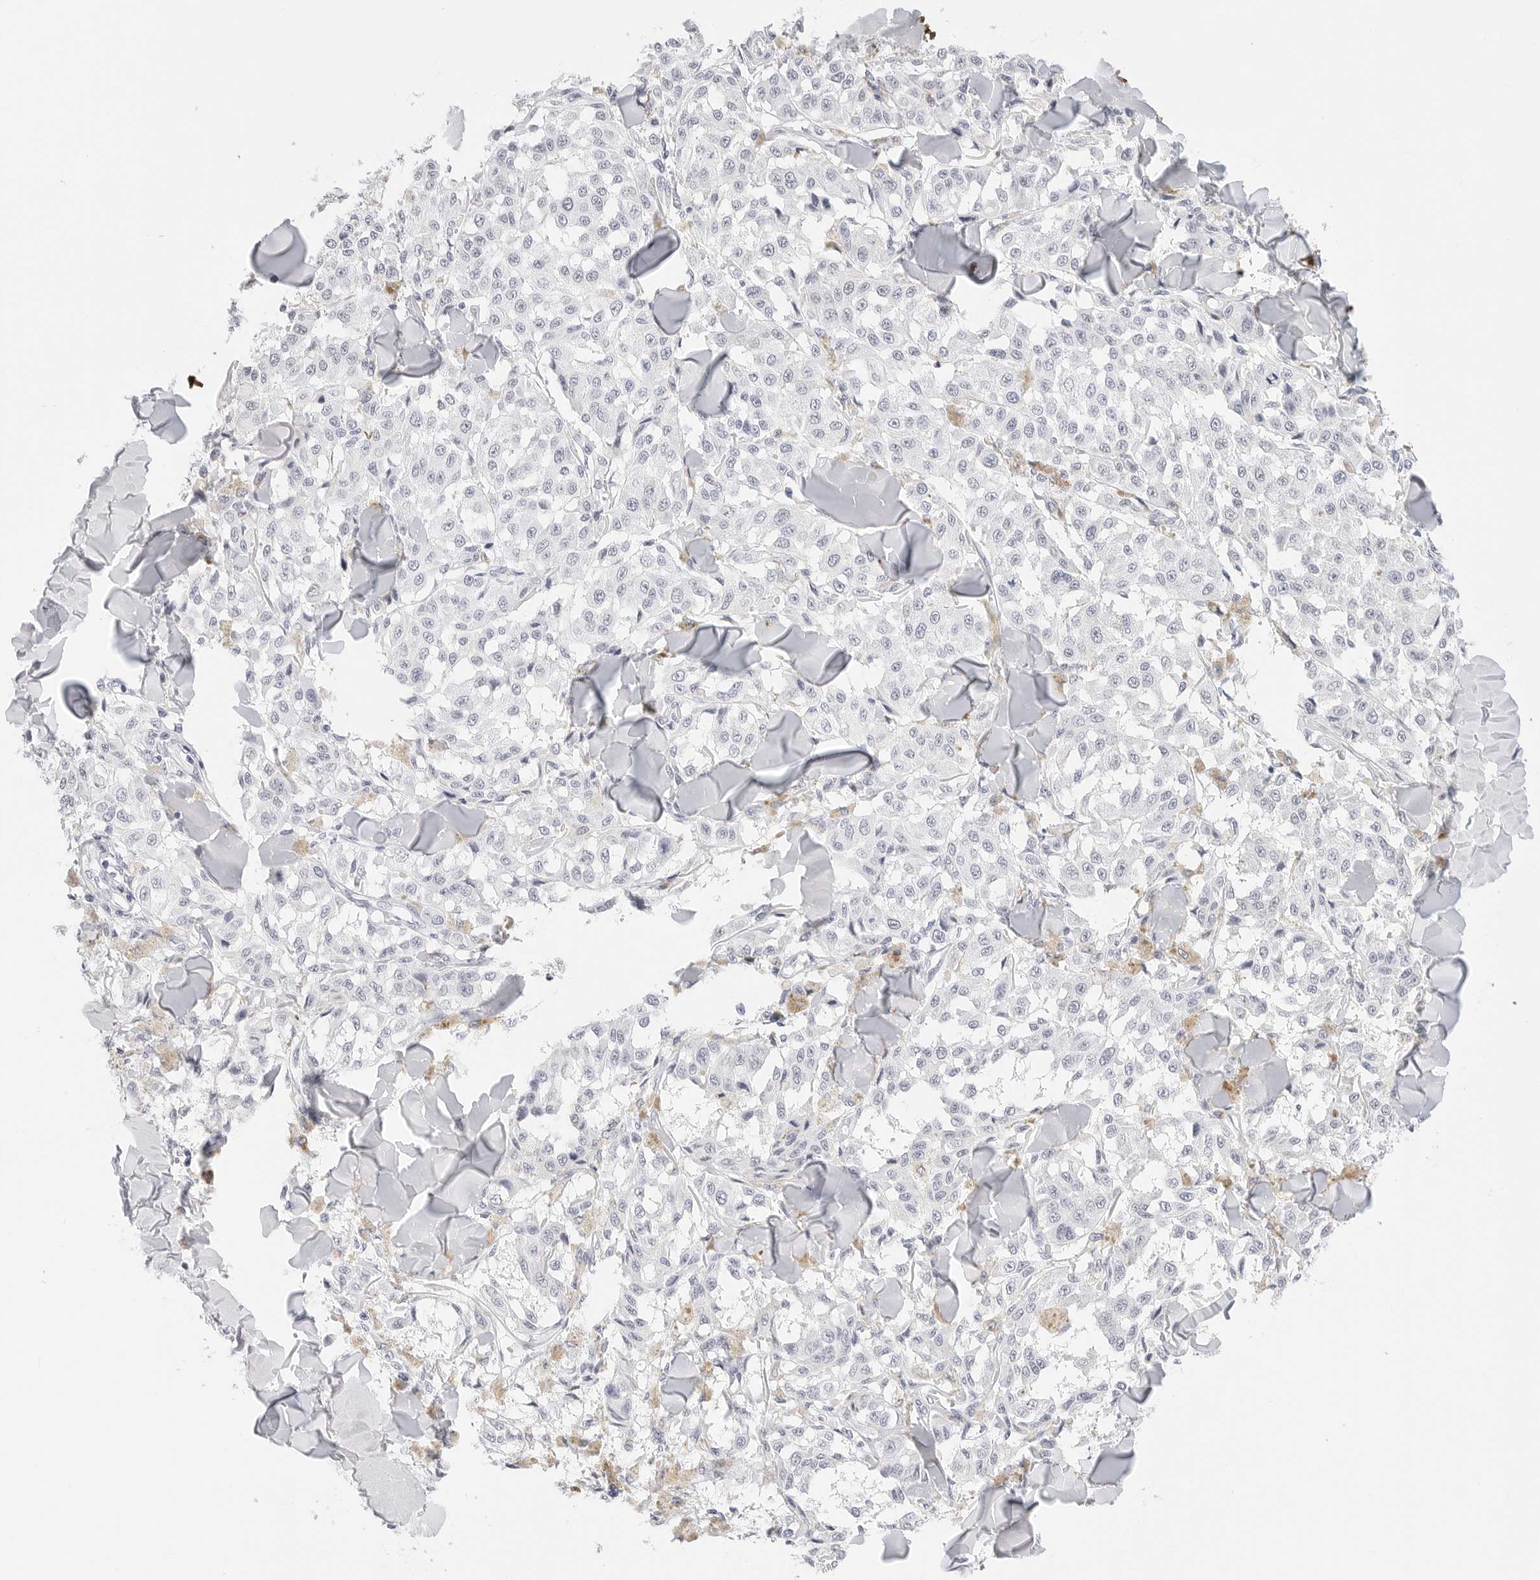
{"staining": {"intensity": "negative", "quantity": "none", "location": "none"}, "tissue": "melanoma", "cell_type": "Tumor cells", "image_type": "cancer", "snomed": [{"axis": "morphology", "description": "Malignant melanoma, NOS"}, {"axis": "topography", "description": "Skin"}], "caption": "Tumor cells are negative for protein expression in human malignant melanoma.", "gene": "TFF2", "patient": {"sex": "female", "age": 64}}